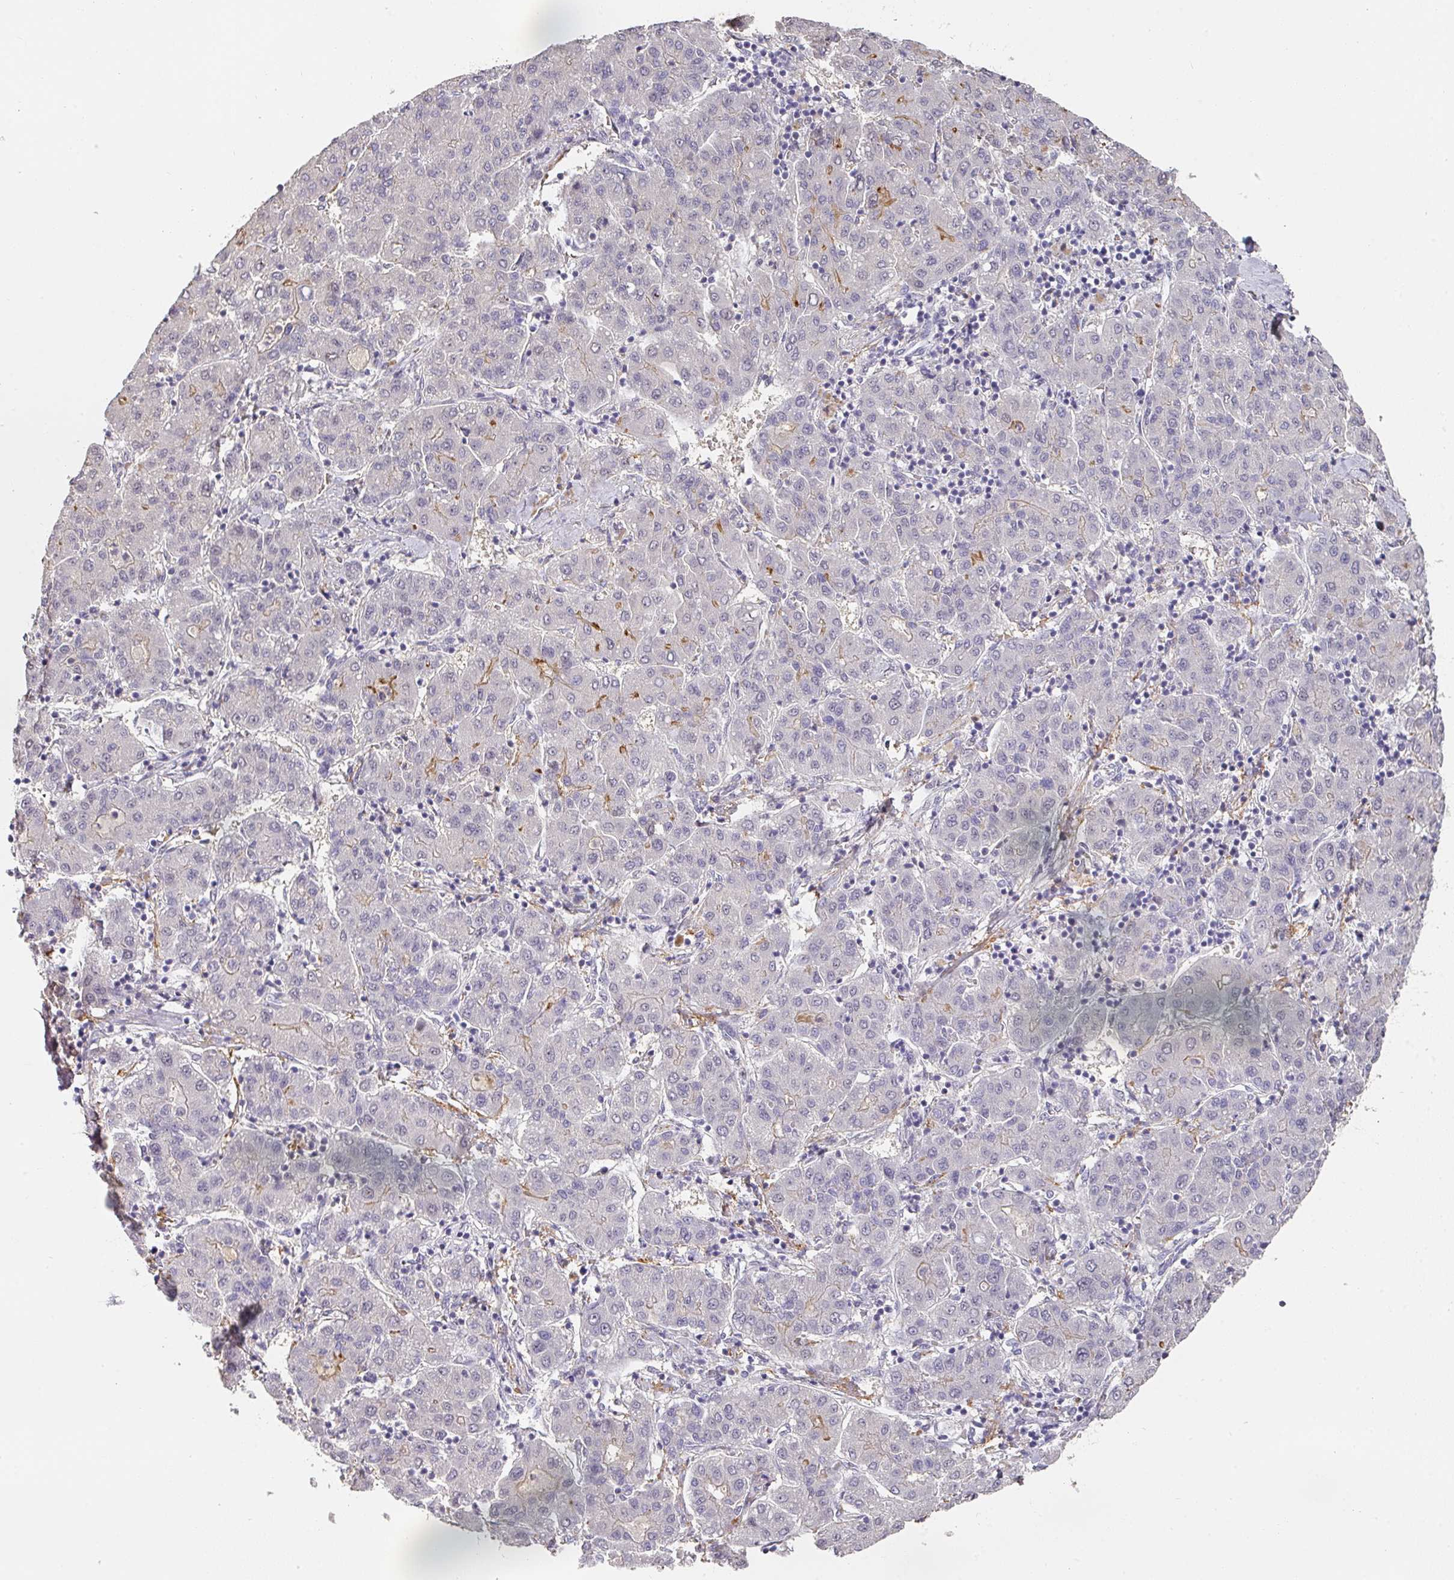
{"staining": {"intensity": "moderate", "quantity": "<25%", "location": "cytoplasmic/membranous"}, "tissue": "liver cancer", "cell_type": "Tumor cells", "image_type": "cancer", "snomed": [{"axis": "morphology", "description": "Carcinoma, Hepatocellular, NOS"}, {"axis": "topography", "description": "Liver"}], "caption": "Brown immunohistochemical staining in human hepatocellular carcinoma (liver) exhibits moderate cytoplasmic/membranous staining in approximately <25% of tumor cells.", "gene": "FOXN4", "patient": {"sex": "male", "age": 65}}